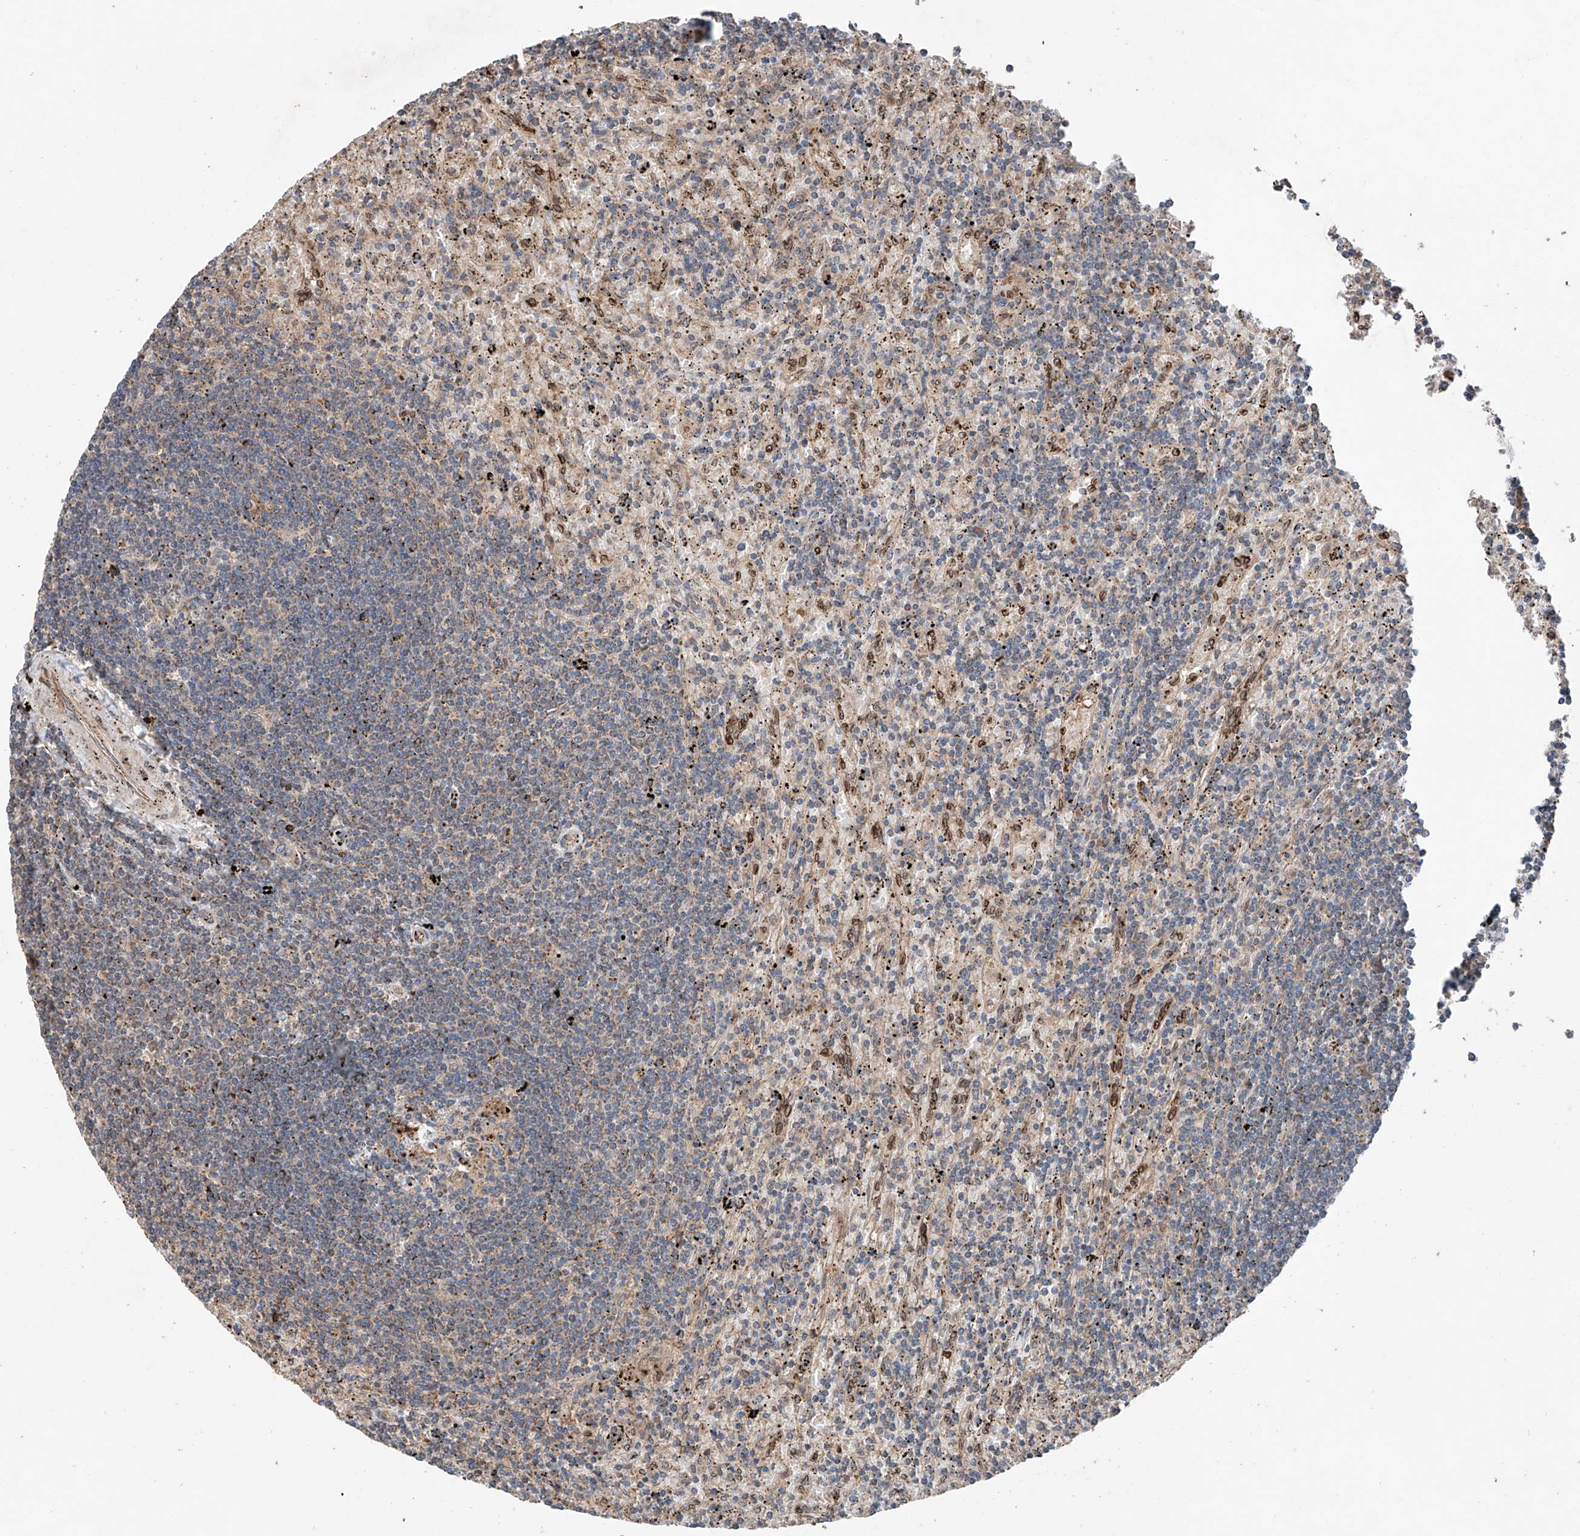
{"staining": {"intensity": "weak", "quantity": "<25%", "location": "cytoplasmic/membranous"}, "tissue": "lymphoma", "cell_type": "Tumor cells", "image_type": "cancer", "snomed": [{"axis": "morphology", "description": "Malignant lymphoma, non-Hodgkin's type, Low grade"}, {"axis": "topography", "description": "Spleen"}], "caption": "This is a histopathology image of immunohistochemistry (IHC) staining of lymphoma, which shows no positivity in tumor cells.", "gene": "AP4B1", "patient": {"sex": "male", "age": 76}}